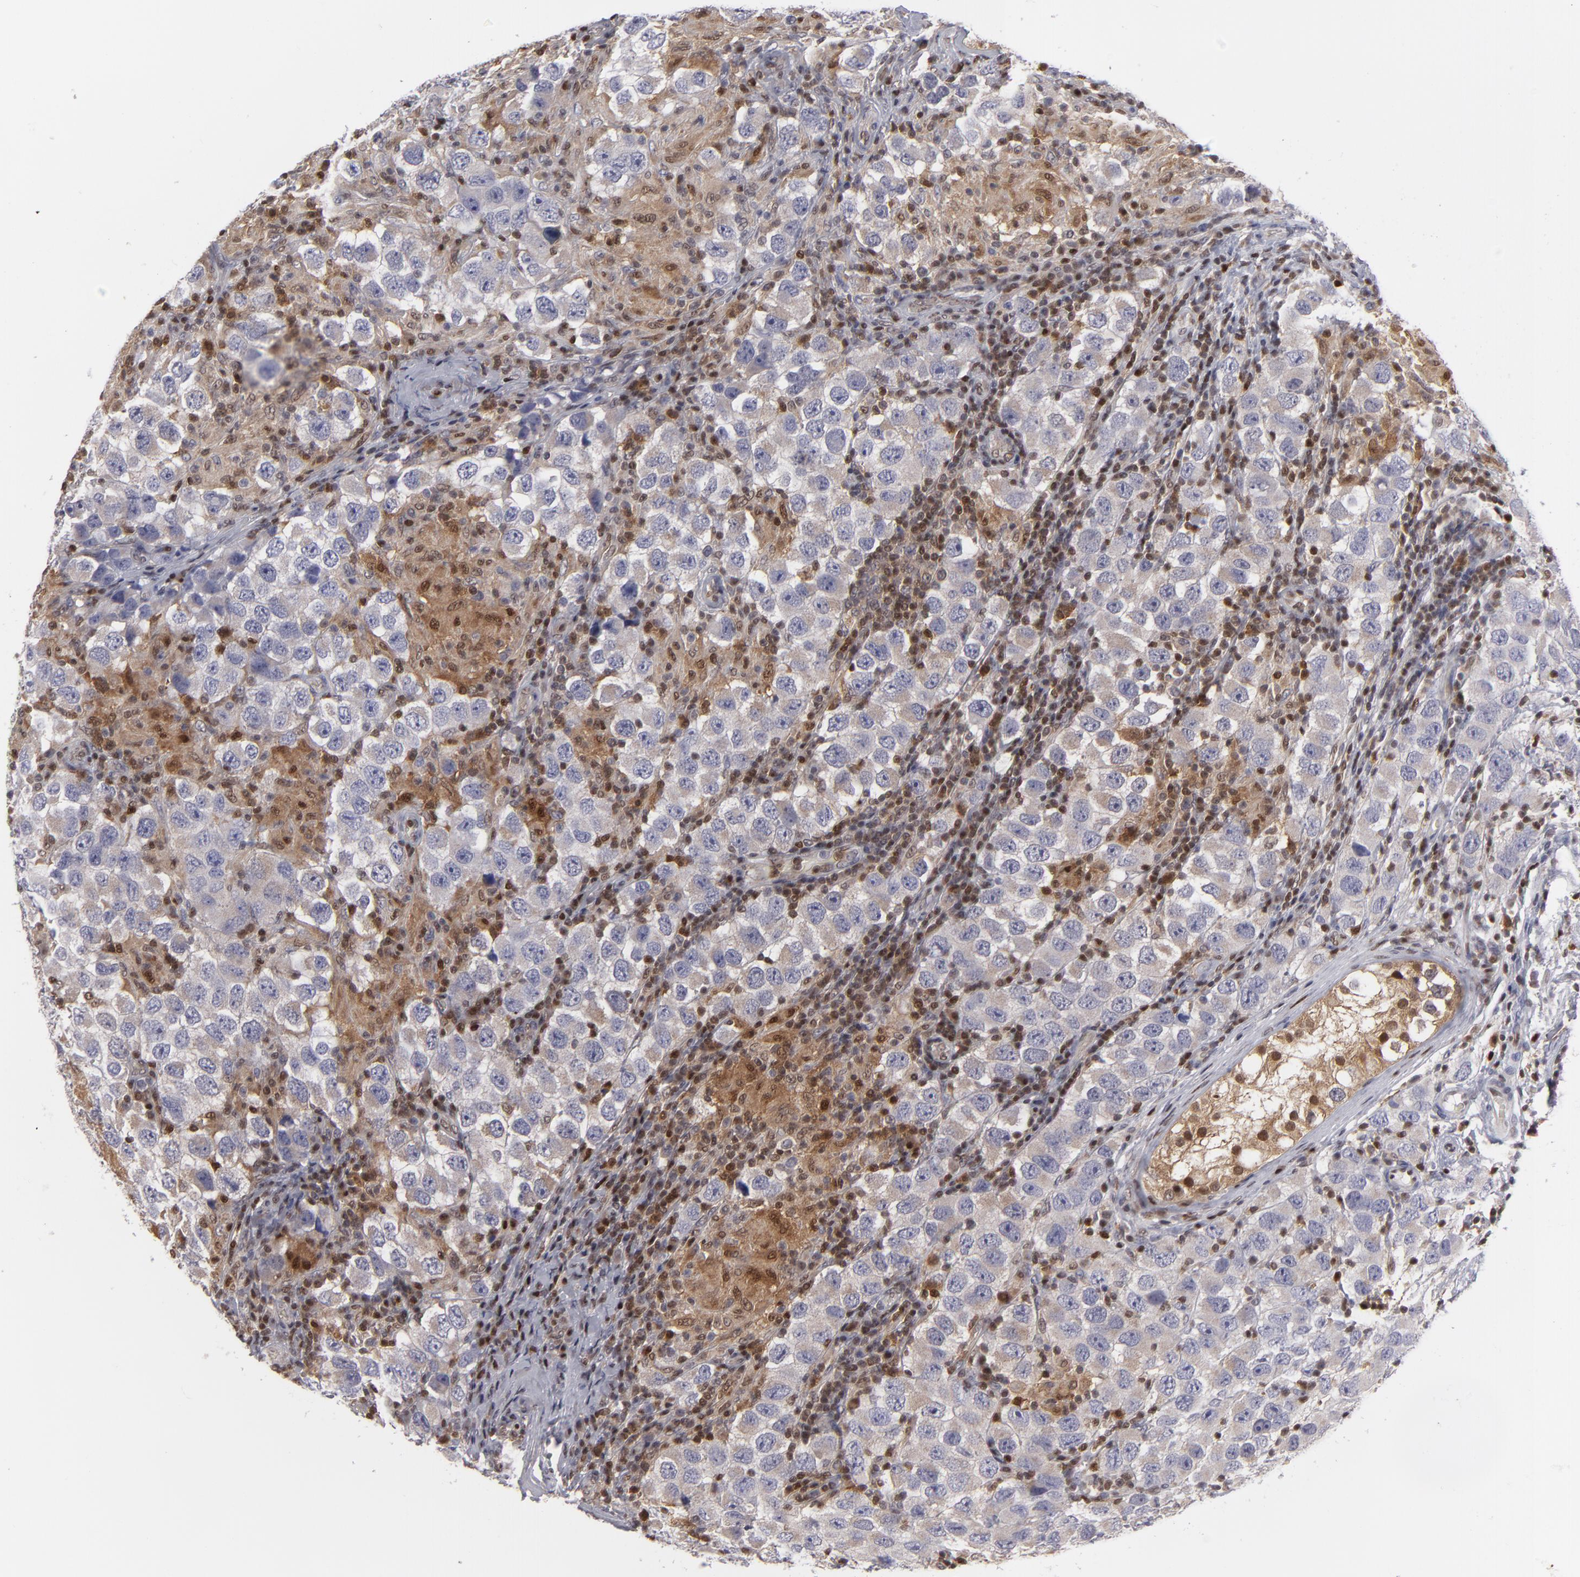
{"staining": {"intensity": "weak", "quantity": "25%-75%", "location": "cytoplasmic/membranous"}, "tissue": "testis cancer", "cell_type": "Tumor cells", "image_type": "cancer", "snomed": [{"axis": "morphology", "description": "Carcinoma, Embryonal, NOS"}, {"axis": "topography", "description": "Testis"}], "caption": "Protein staining demonstrates weak cytoplasmic/membranous staining in approximately 25%-75% of tumor cells in testis embryonal carcinoma.", "gene": "GSR", "patient": {"sex": "male", "age": 21}}